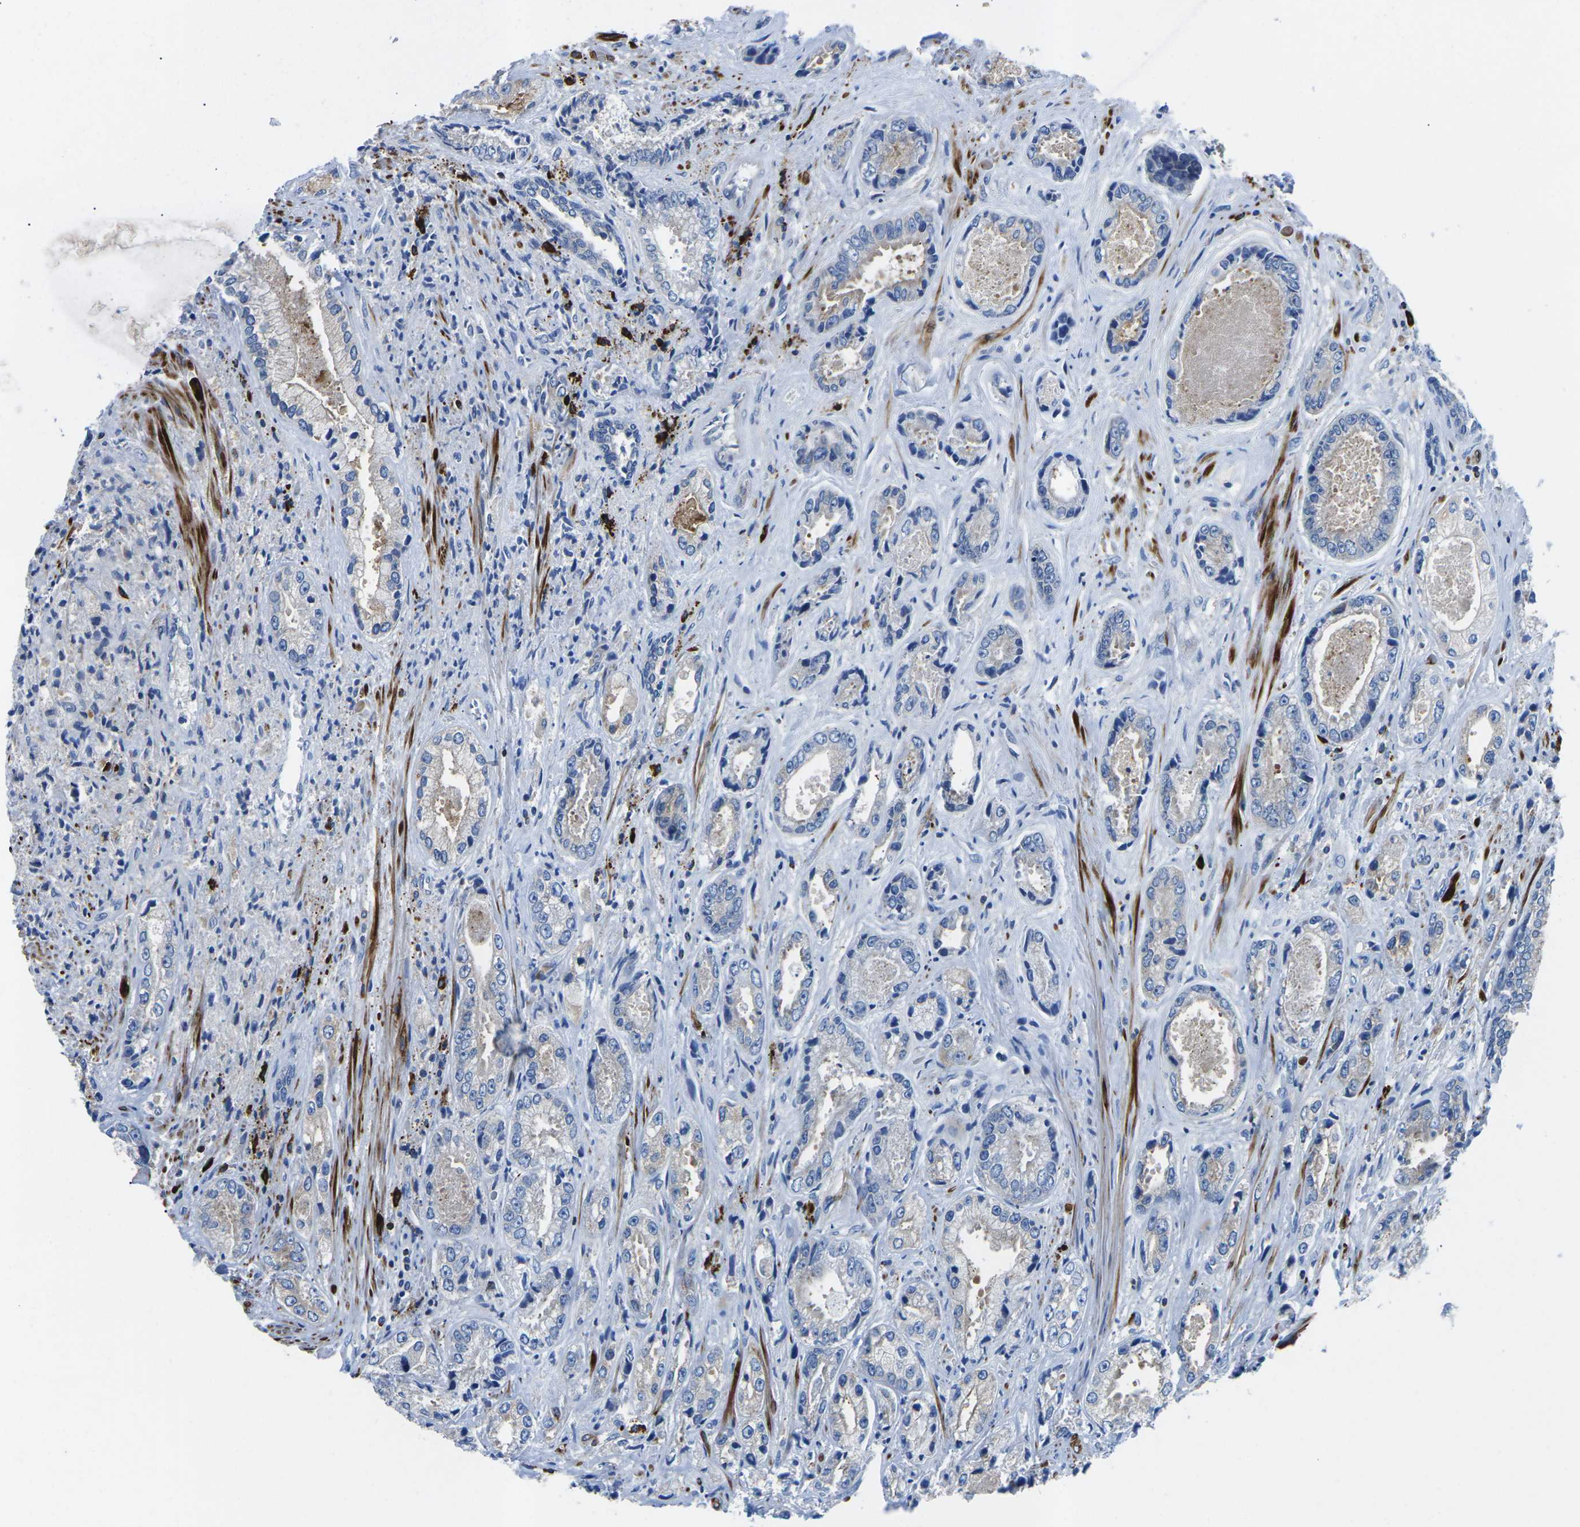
{"staining": {"intensity": "negative", "quantity": "none", "location": "none"}, "tissue": "prostate cancer", "cell_type": "Tumor cells", "image_type": "cancer", "snomed": [{"axis": "morphology", "description": "Adenocarcinoma, High grade"}, {"axis": "topography", "description": "Prostate"}], "caption": "Histopathology image shows no significant protein staining in tumor cells of adenocarcinoma (high-grade) (prostate). (IHC, brightfield microscopy, high magnification).", "gene": "MC4R", "patient": {"sex": "male", "age": 61}}